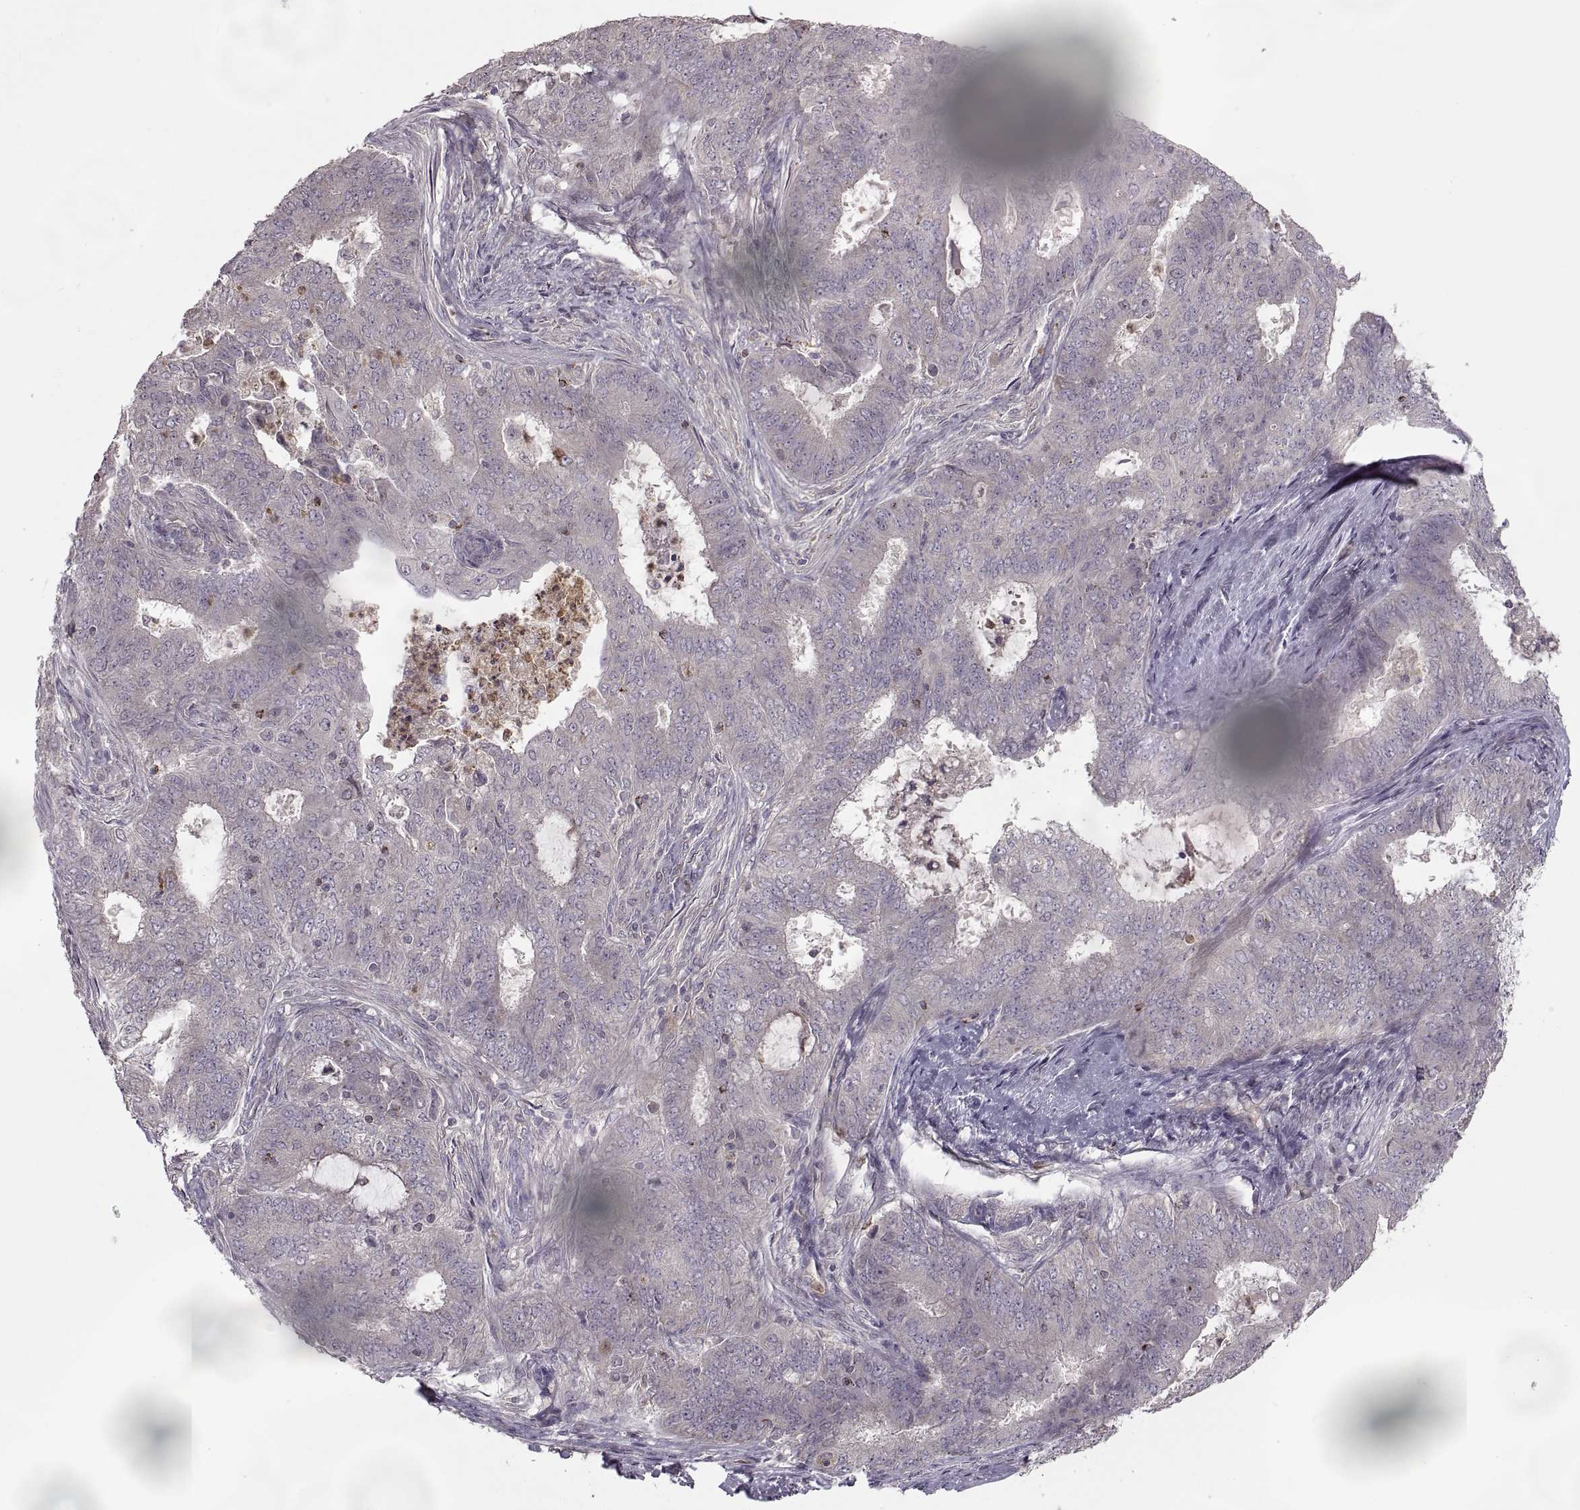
{"staining": {"intensity": "negative", "quantity": "none", "location": "none"}, "tissue": "endometrial cancer", "cell_type": "Tumor cells", "image_type": "cancer", "snomed": [{"axis": "morphology", "description": "Adenocarcinoma, NOS"}, {"axis": "topography", "description": "Endometrium"}], "caption": "The photomicrograph shows no staining of tumor cells in endometrial adenocarcinoma.", "gene": "PIERCE1", "patient": {"sex": "female", "age": 62}}